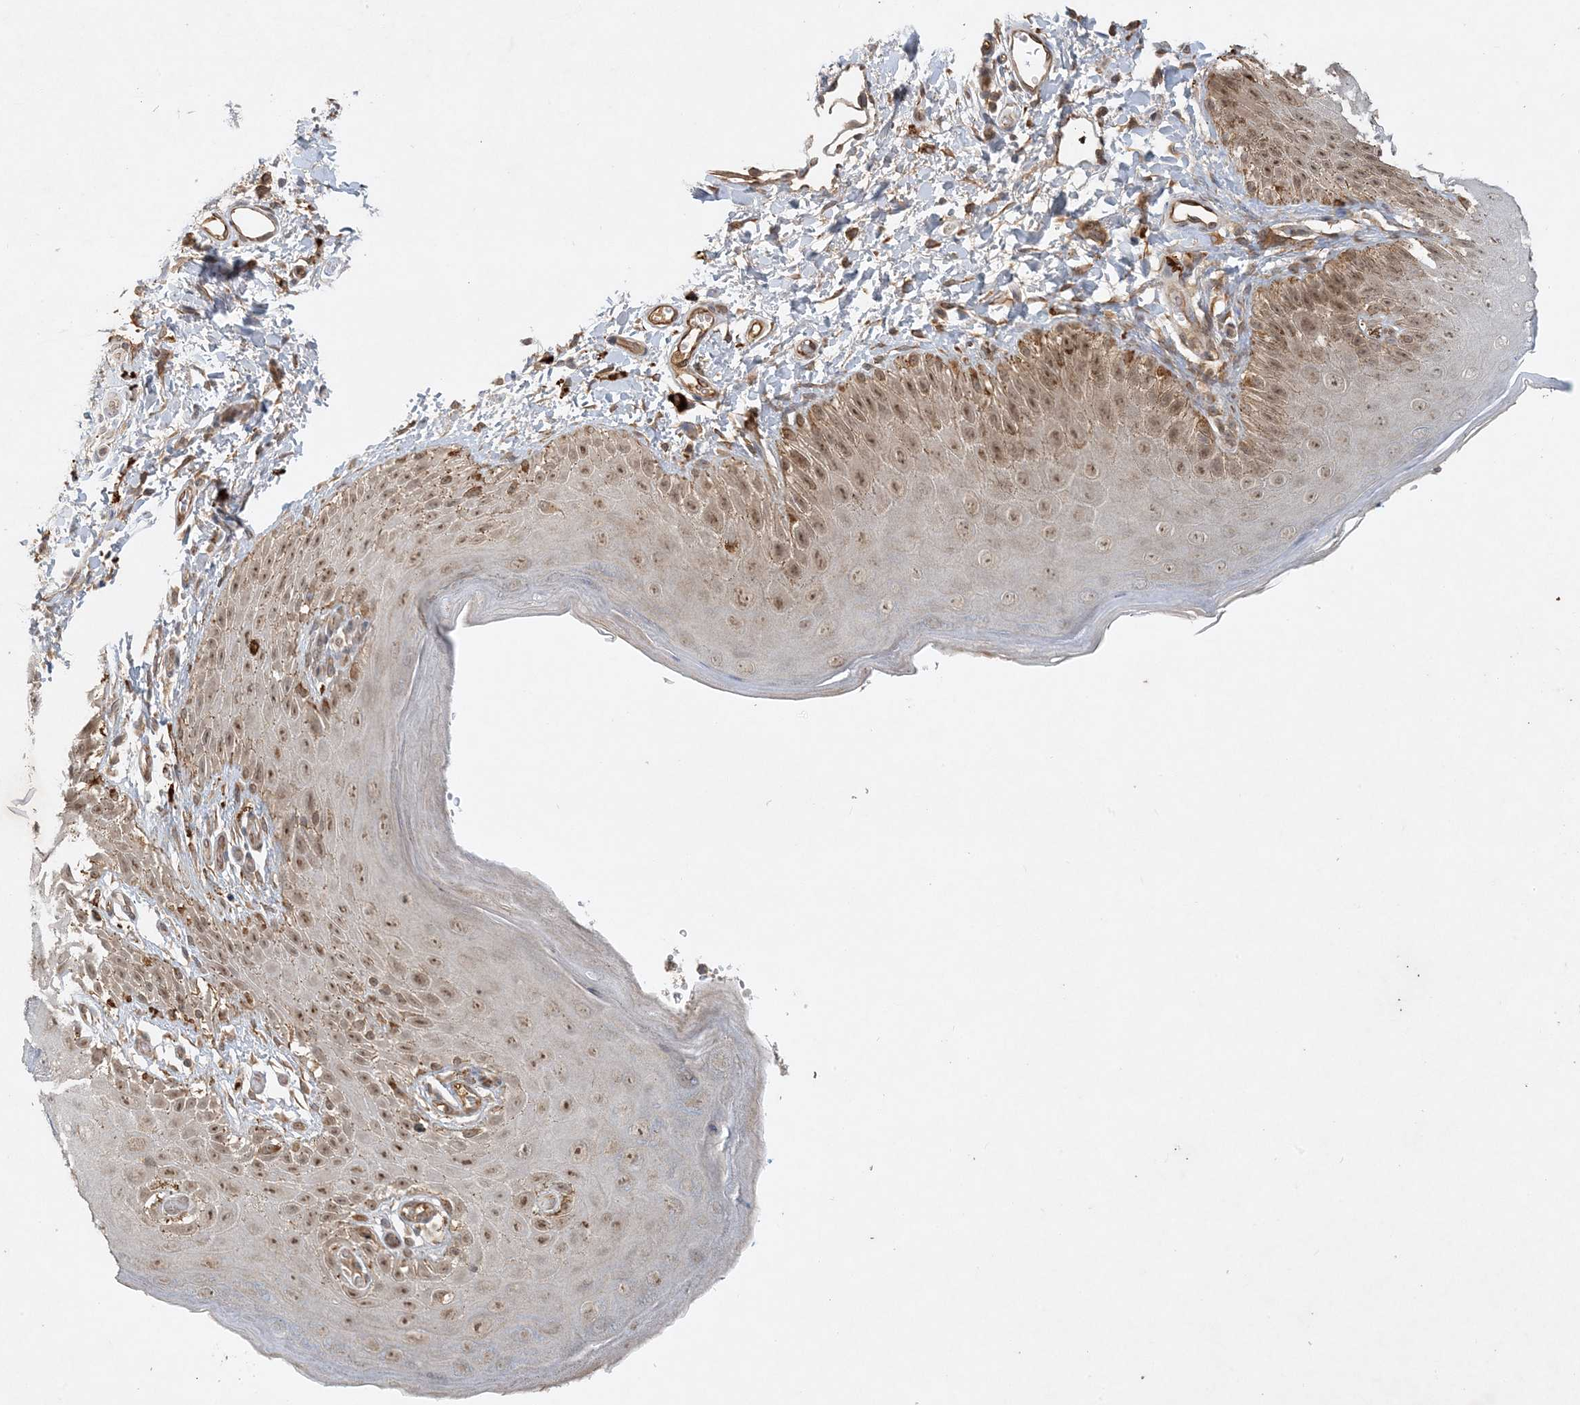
{"staining": {"intensity": "moderate", "quantity": "25%-75%", "location": "nuclear"}, "tissue": "skin", "cell_type": "Epidermal cells", "image_type": "normal", "snomed": [{"axis": "morphology", "description": "Normal tissue, NOS"}, {"axis": "topography", "description": "Anal"}], "caption": "High-magnification brightfield microscopy of unremarkable skin stained with DAB (3,3'-diaminobenzidine) (brown) and counterstained with hematoxylin (blue). epidermal cells exhibit moderate nuclear expression is appreciated in about25%-75% of cells. (DAB (3,3'-diaminobenzidine) IHC, brown staining for protein, blue staining for nuclei).", "gene": "ZCCHC4", "patient": {"sex": "male", "age": 44}}